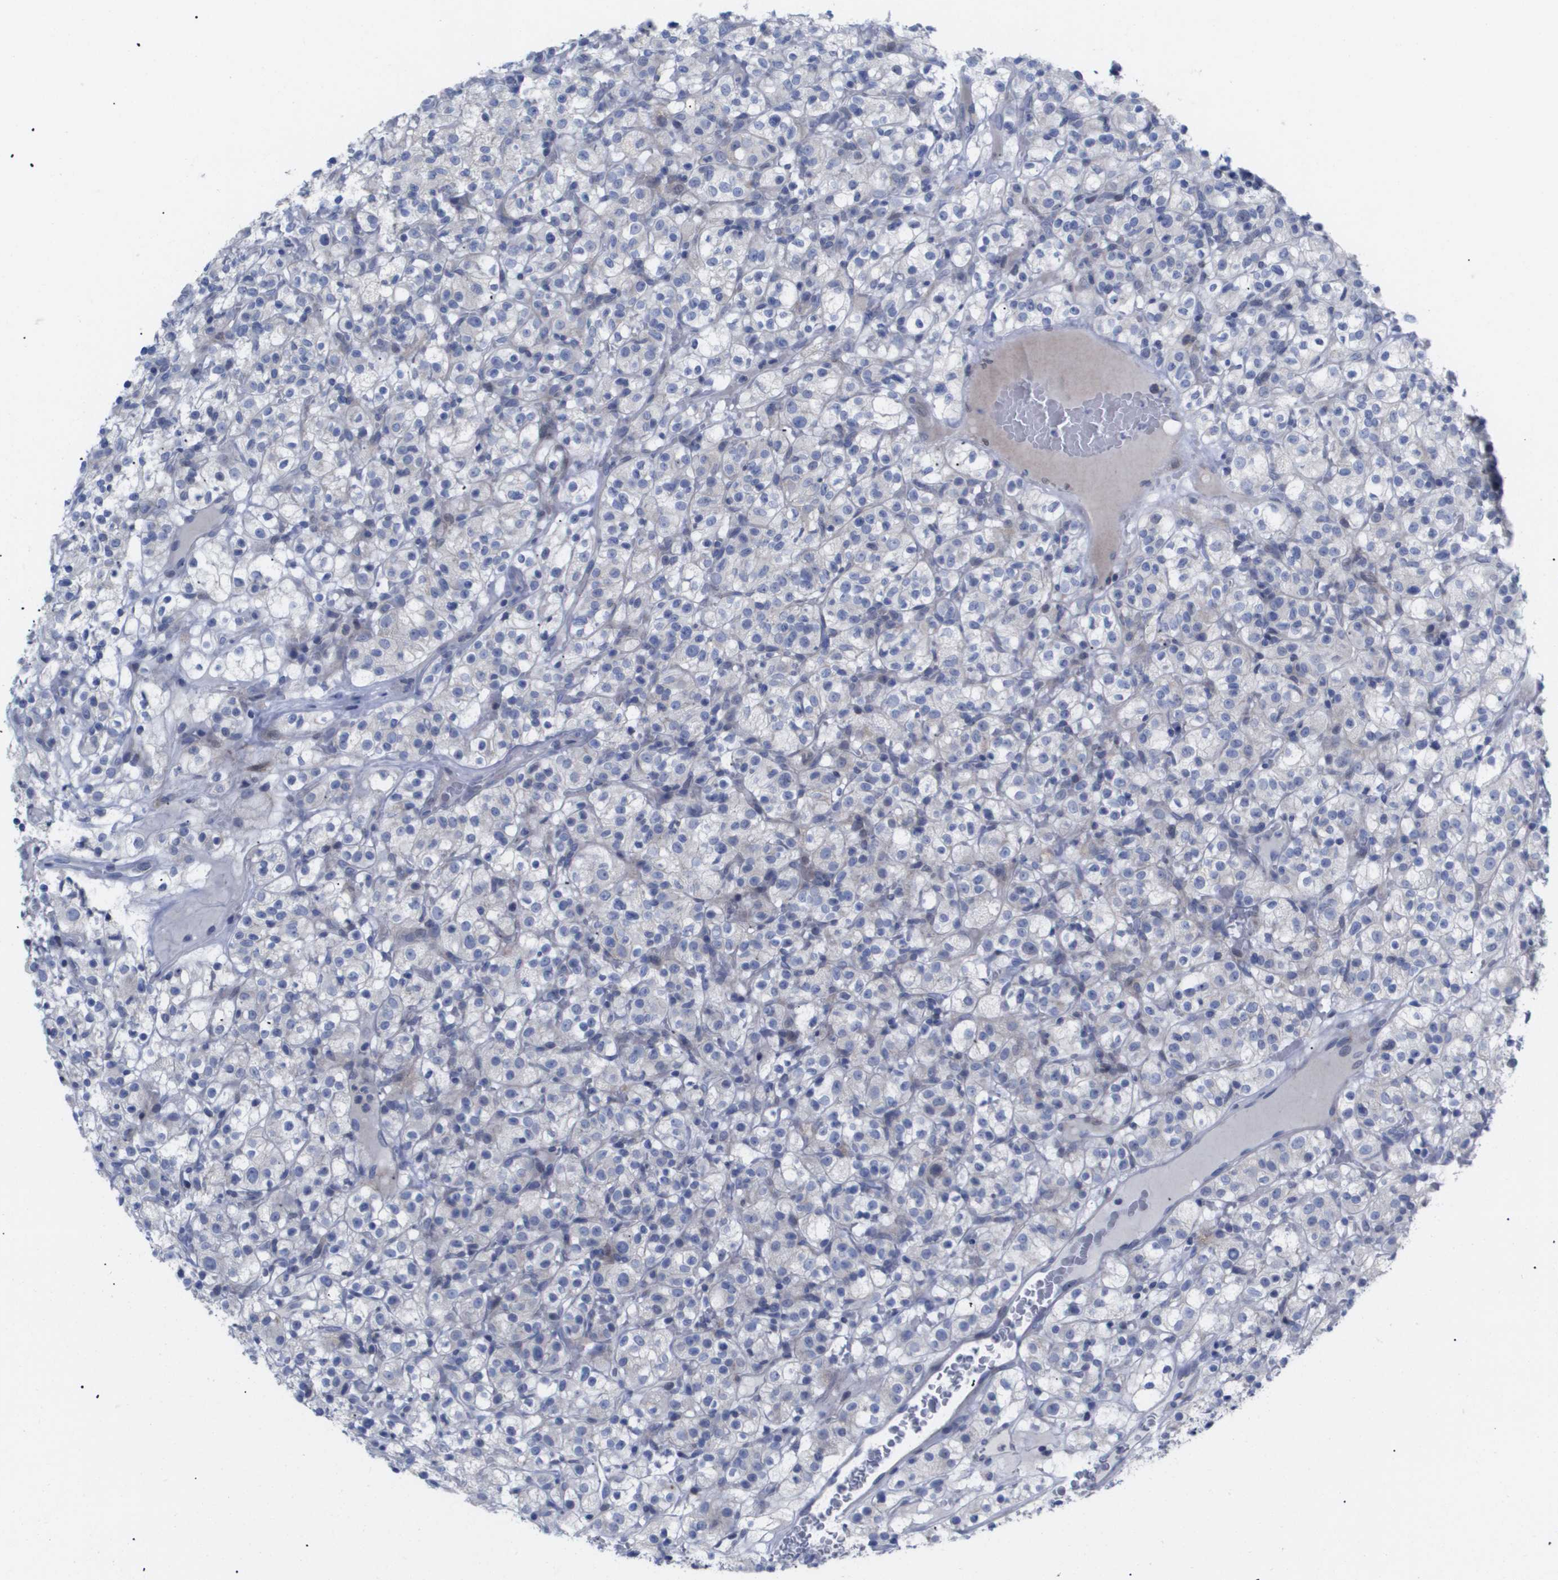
{"staining": {"intensity": "negative", "quantity": "none", "location": "none"}, "tissue": "renal cancer", "cell_type": "Tumor cells", "image_type": "cancer", "snomed": [{"axis": "morphology", "description": "Normal tissue, NOS"}, {"axis": "morphology", "description": "Adenocarcinoma, NOS"}, {"axis": "topography", "description": "Kidney"}], "caption": "This is a micrograph of immunohistochemistry staining of adenocarcinoma (renal), which shows no expression in tumor cells.", "gene": "CAV3", "patient": {"sex": "female", "age": 72}}